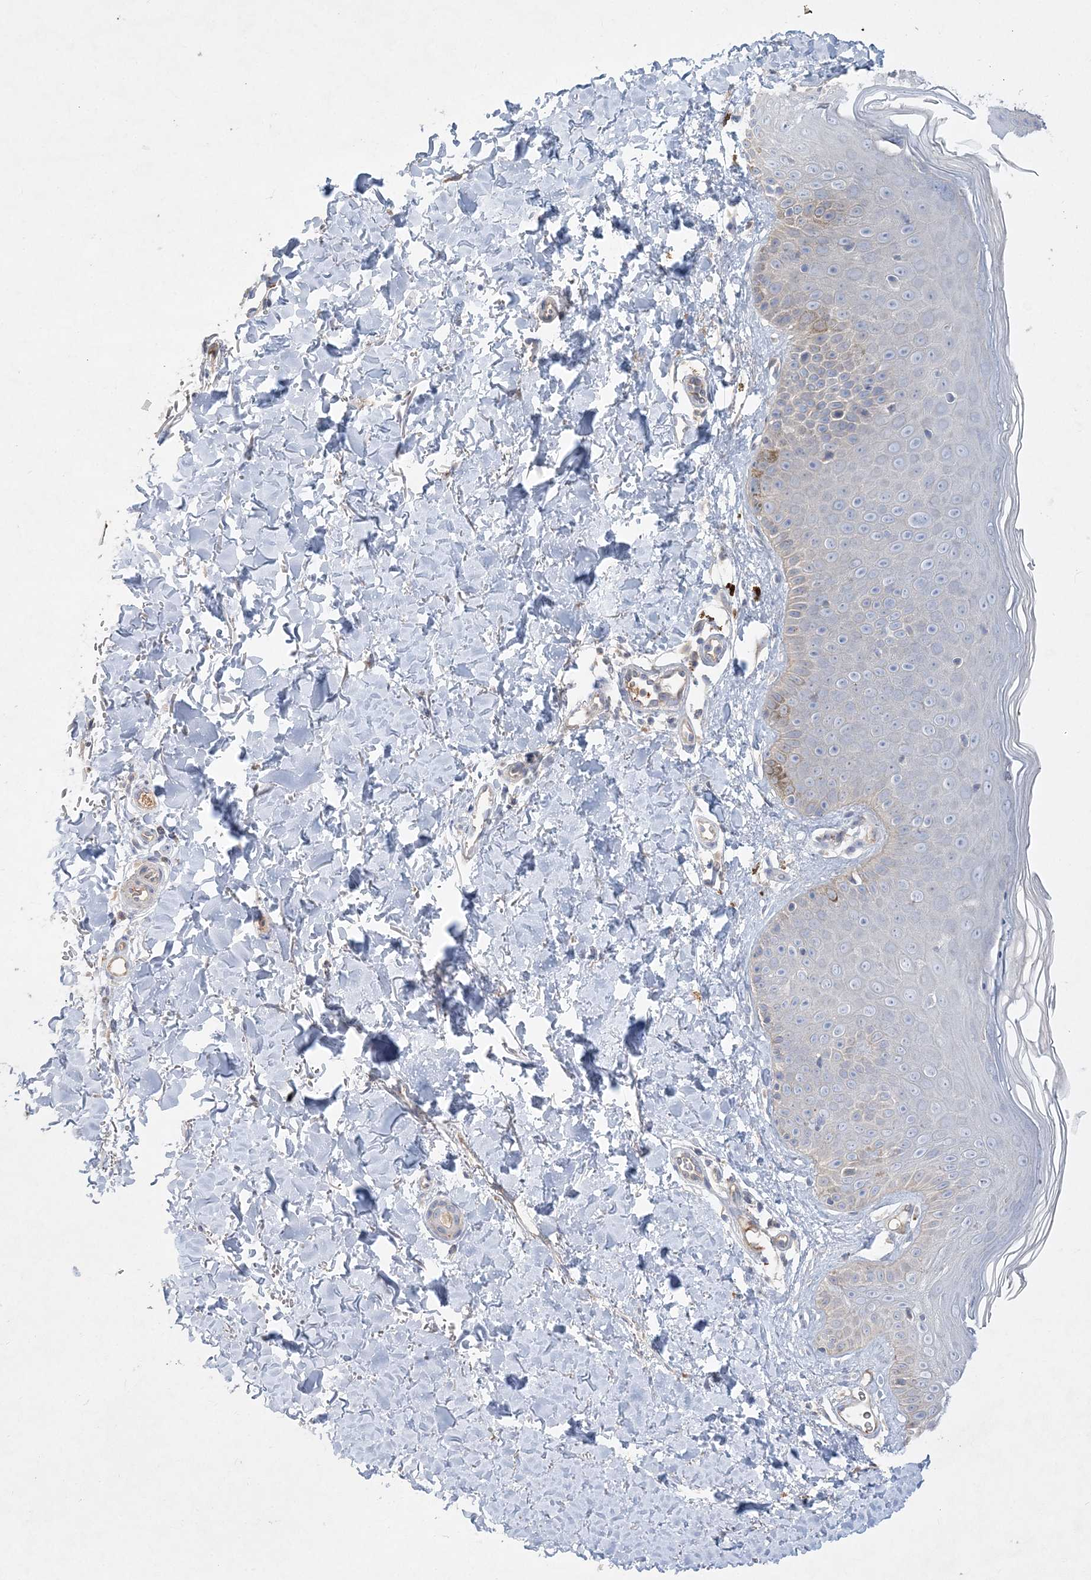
{"staining": {"intensity": "negative", "quantity": "none", "location": "none"}, "tissue": "skin", "cell_type": "Fibroblasts", "image_type": "normal", "snomed": [{"axis": "morphology", "description": "Normal tissue, NOS"}, {"axis": "topography", "description": "Skin"}], "caption": "This is an immunohistochemistry image of benign skin. There is no expression in fibroblasts.", "gene": "ADCK2", "patient": {"sex": "male", "age": 52}}